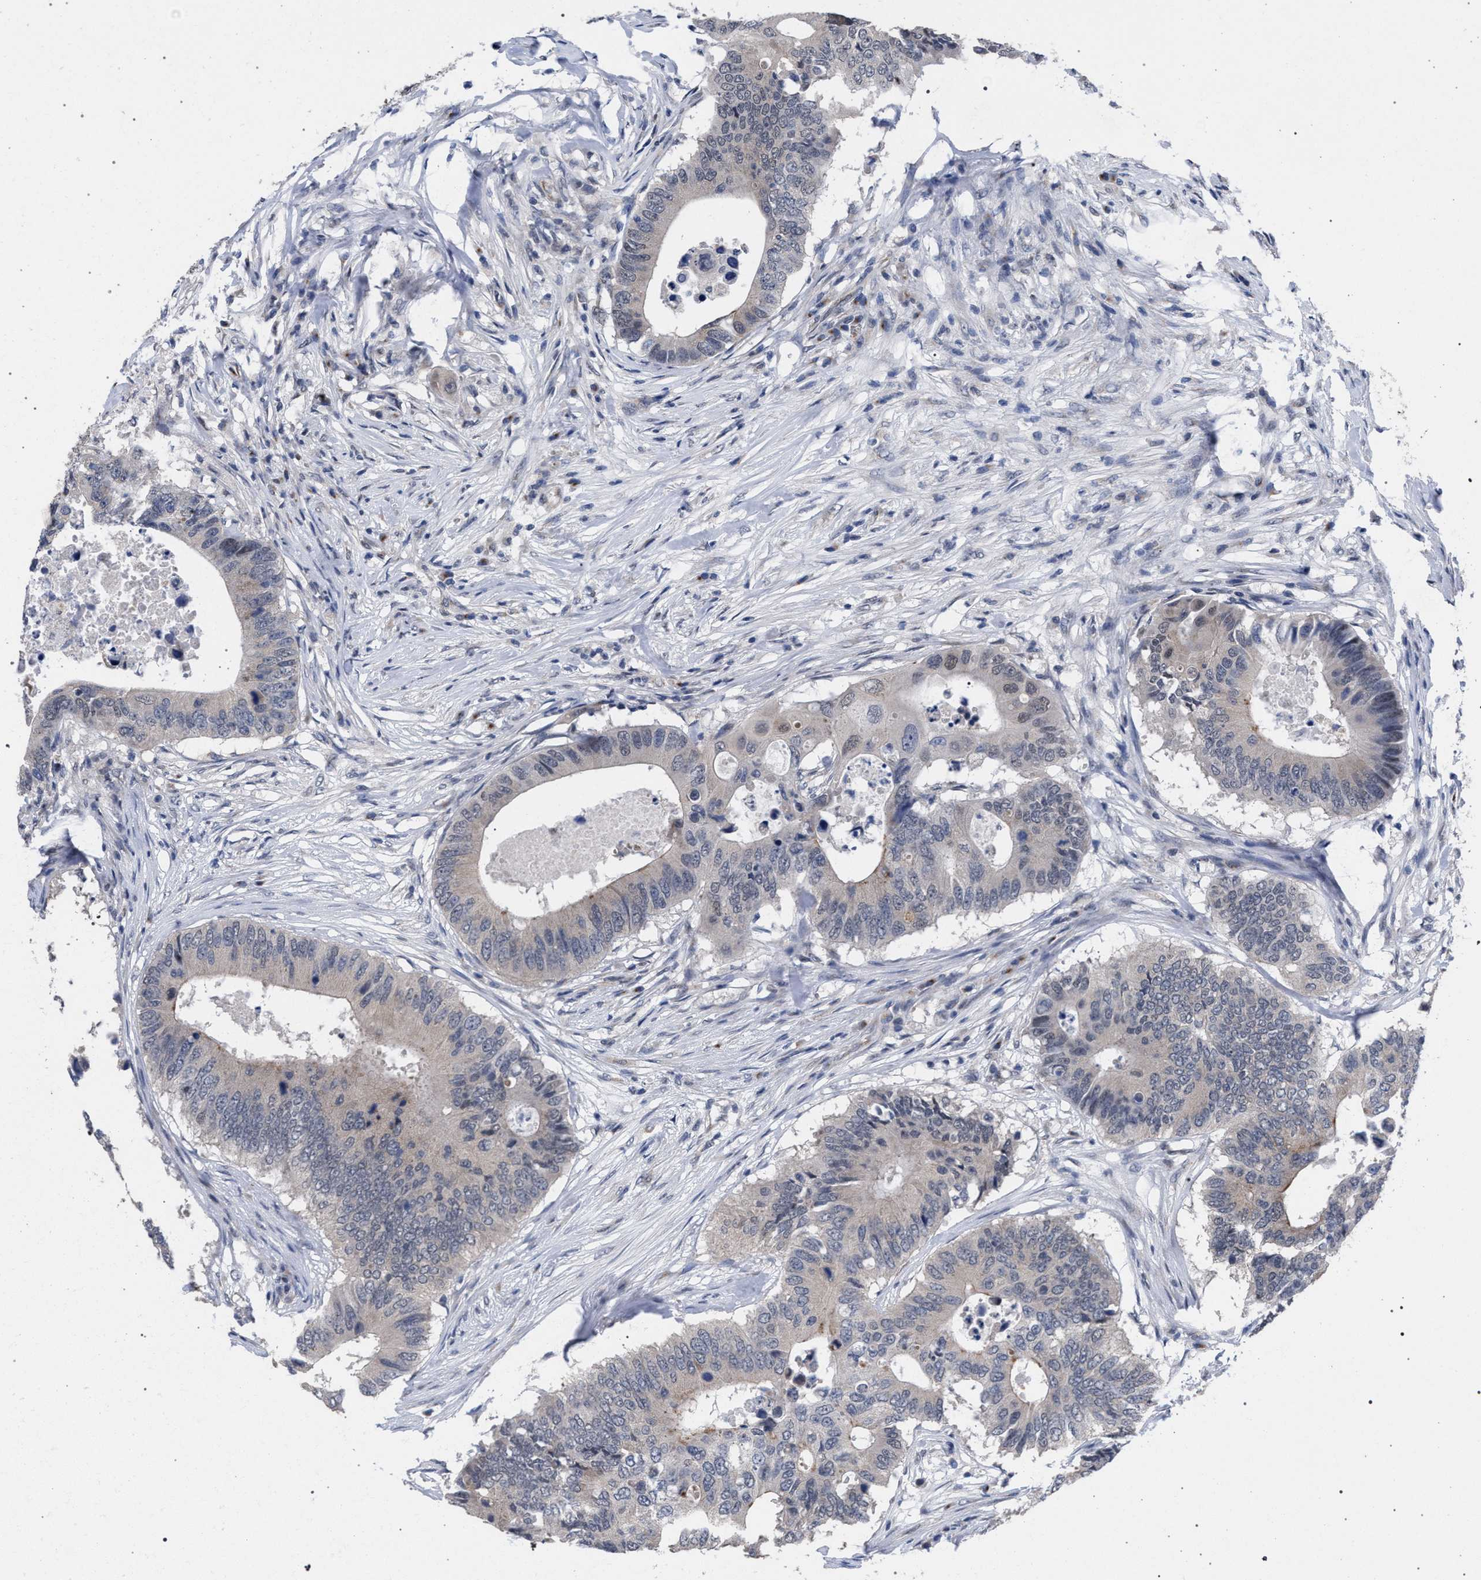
{"staining": {"intensity": "weak", "quantity": "<25%", "location": "cytoplasmic/membranous"}, "tissue": "colorectal cancer", "cell_type": "Tumor cells", "image_type": "cancer", "snomed": [{"axis": "morphology", "description": "Adenocarcinoma, NOS"}, {"axis": "topography", "description": "Colon"}], "caption": "This is an immunohistochemistry micrograph of colorectal cancer (adenocarcinoma). There is no expression in tumor cells.", "gene": "GOLGA2", "patient": {"sex": "male", "age": 71}}